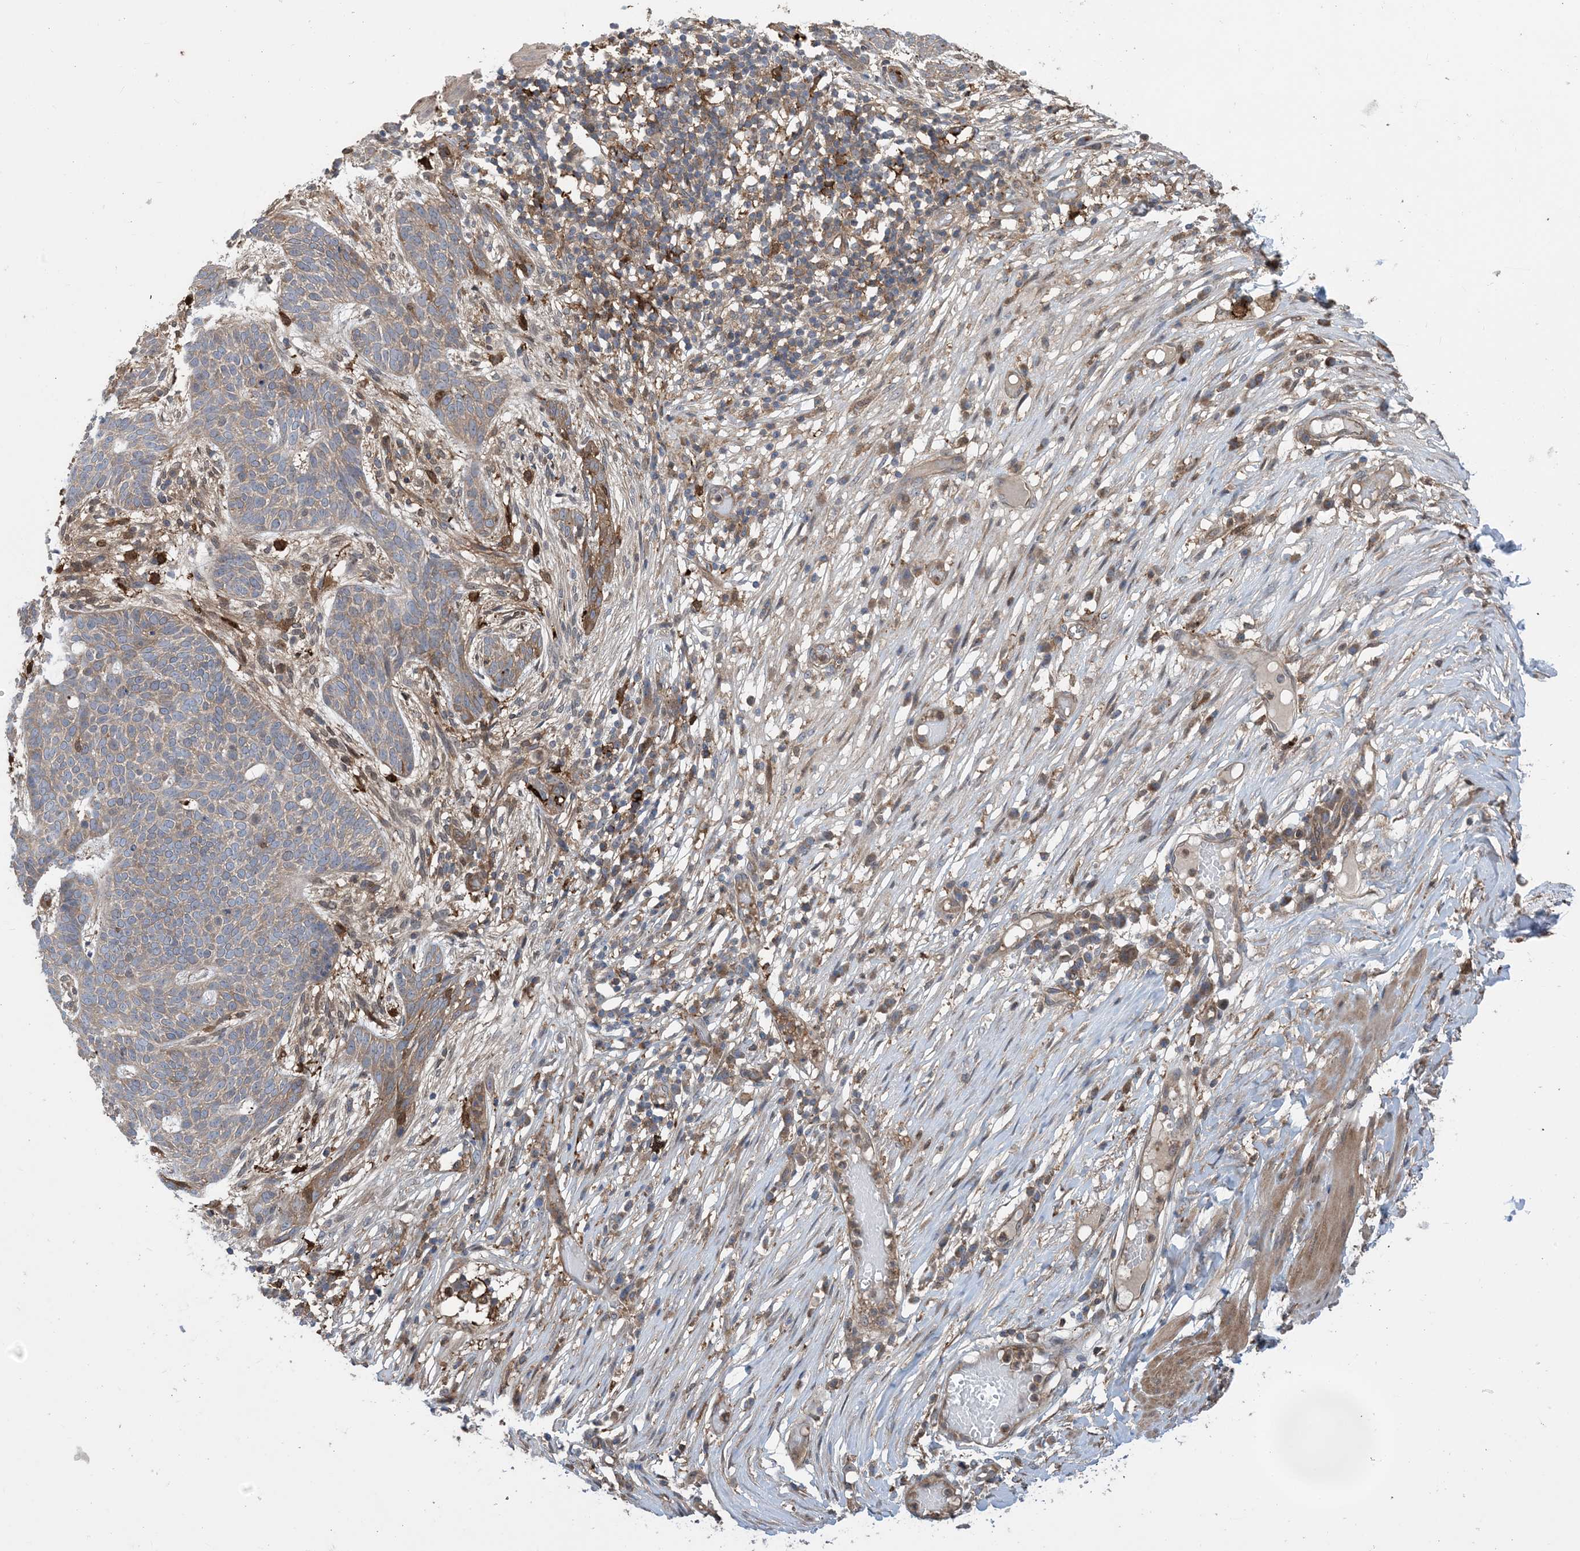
{"staining": {"intensity": "moderate", "quantity": "25%-75%", "location": "cytoplasmic/membranous"}, "tissue": "skin cancer", "cell_type": "Tumor cells", "image_type": "cancer", "snomed": [{"axis": "morphology", "description": "Normal tissue, NOS"}, {"axis": "morphology", "description": "Basal cell carcinoma"}, {"axis": "topography", "description": "Skin"}], "caption": "Tumor cells exhibit moderate cytoplasmic/membranous expression in about 25%-75% of cells in skin cancer (basal cell carcinoma). The protein is shown in brown color, while the nuclei are stained blue.", "gene": "HS1BP3", "patient": {"sex": "male", "age": 64}}